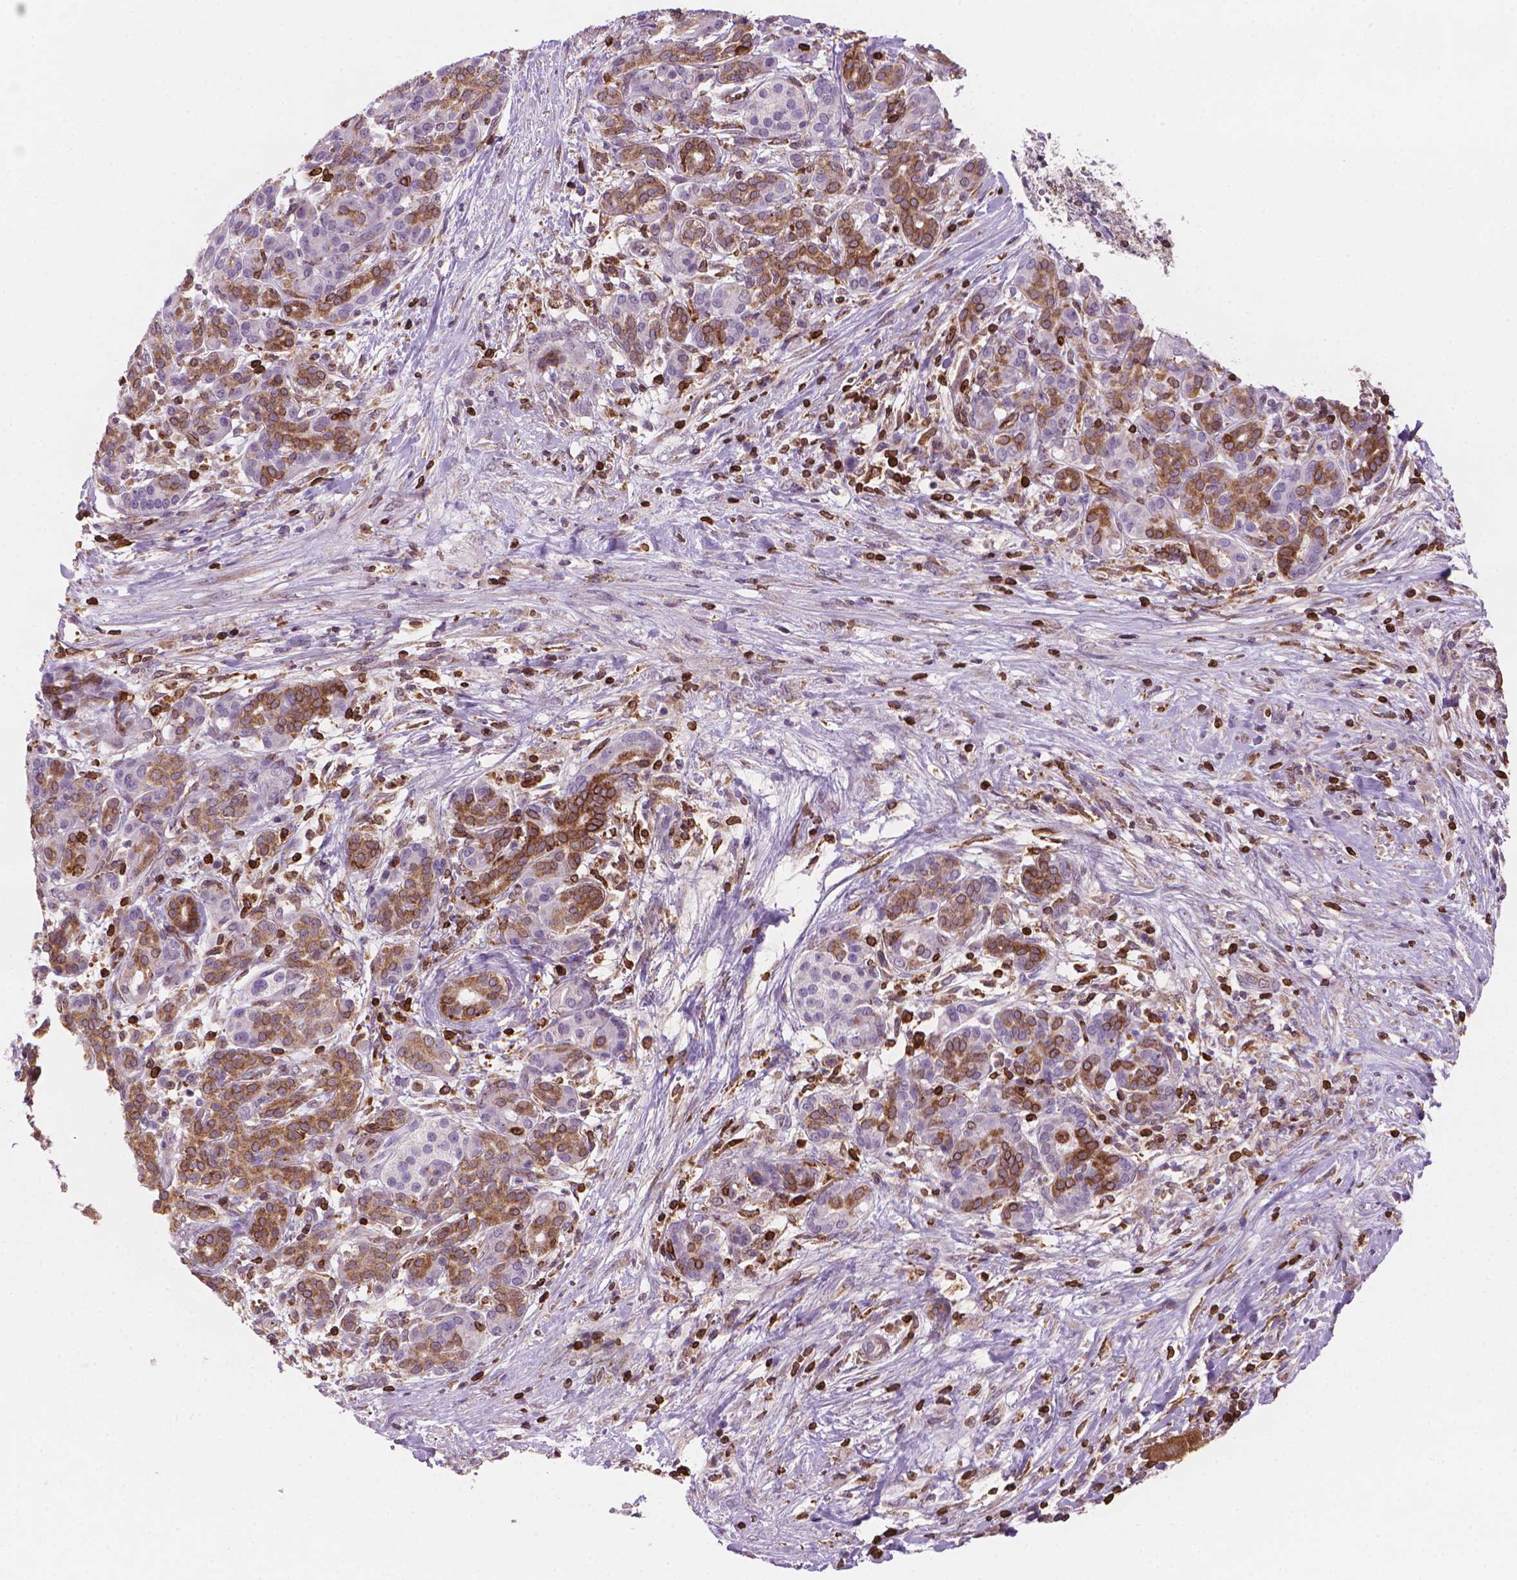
{"staining": {"intensity": "moderate", "quantity": "25%-75%", "location": "cytoplasmic/membranous"}, "tissue": "pancreatic cancer", "cell_type": "Tumor cells", "image_type": "cancer", "snomed": [{"axis": "morphology", "description": "Adenocarcinoma, NOS"}, {"axis": "topography", "description": "Pancreas"}], "caption": "Human pancreatic cancer (adenocarcinoma) stained with a brown dye displays moderate cytoplasmic/membranous positive staining in approximately 25%-75% of tumor cells.", "gene": "BCL2", "patient": {"sex": "male", "age": 44}}